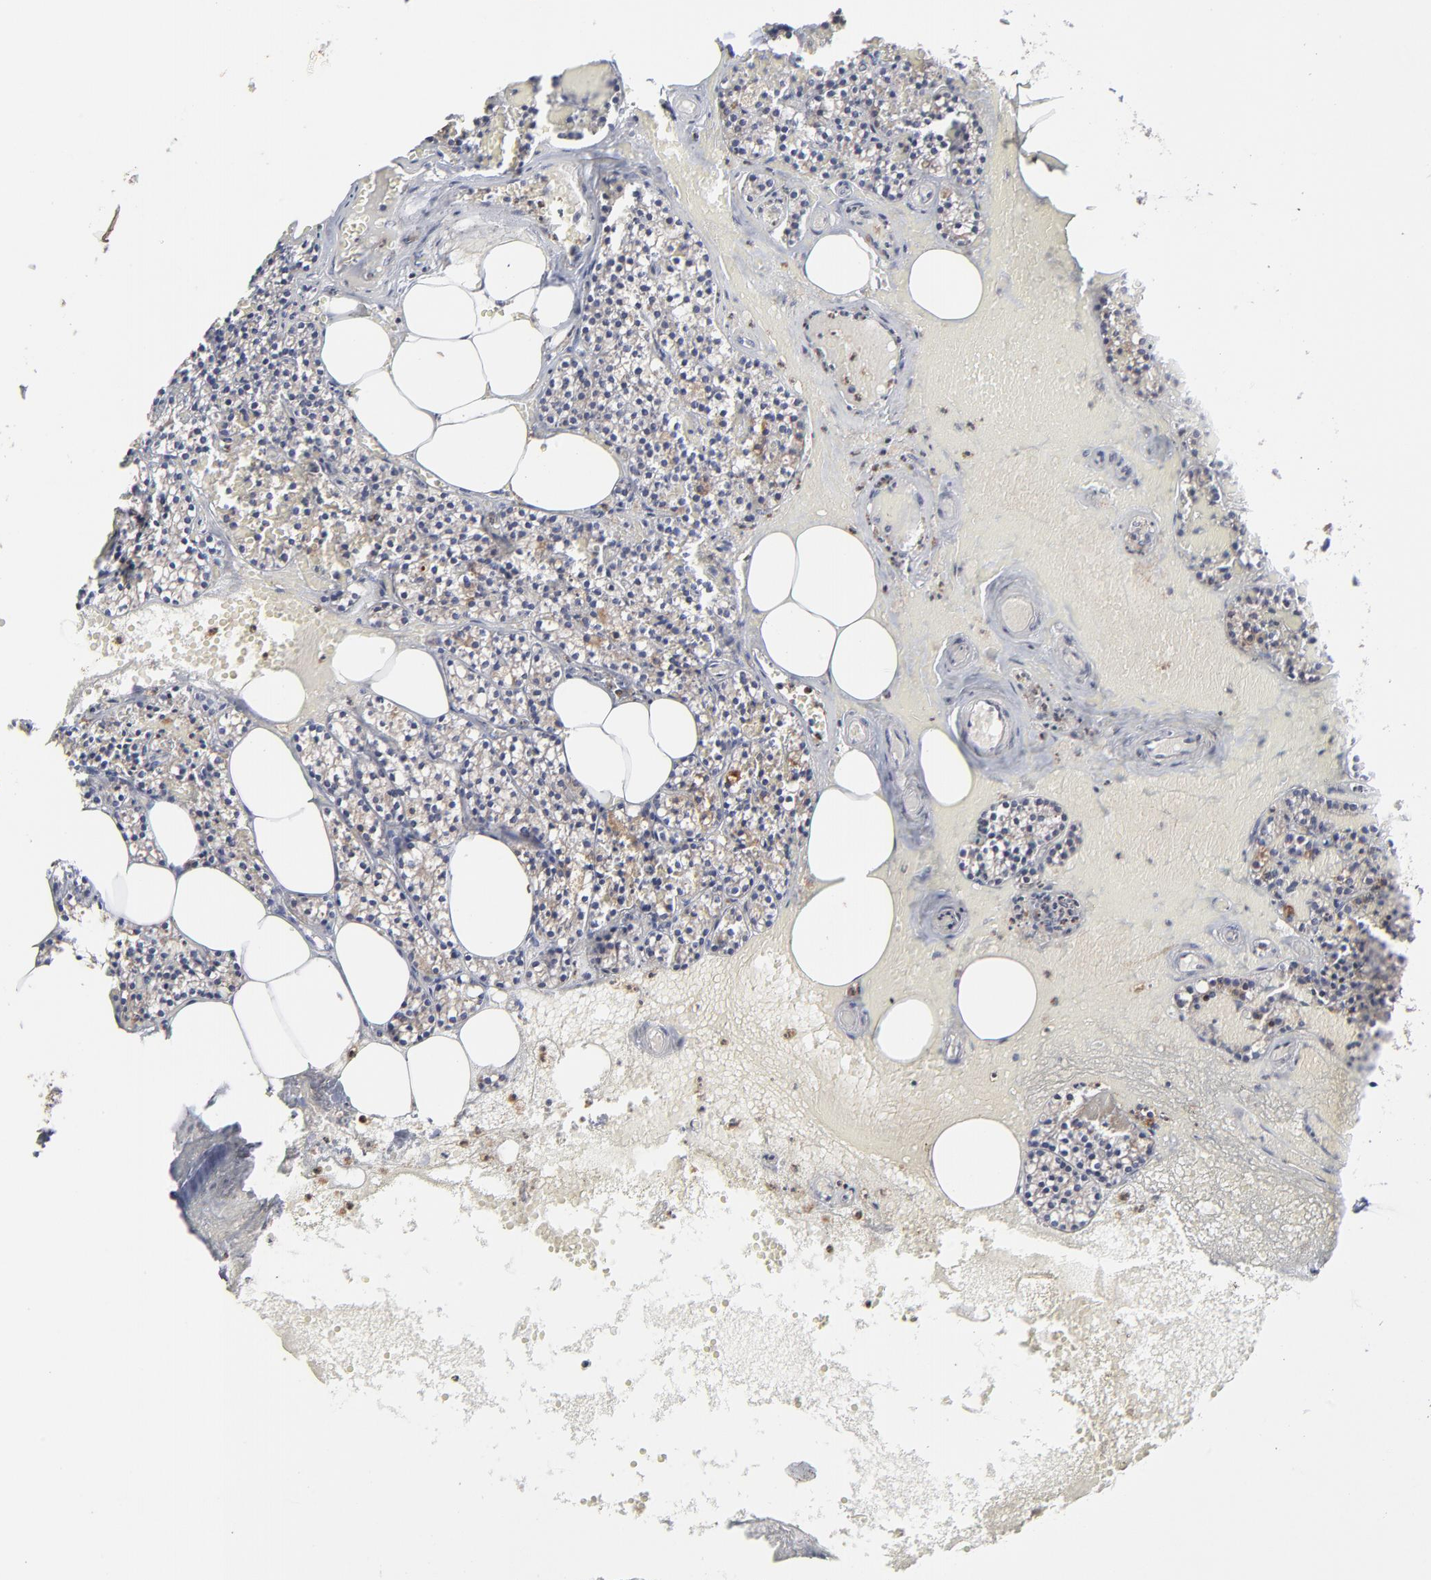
{"staining": {"intensity": "negative", "quantity": "none", "location": "none"}, "tissue": "parathyroid gland", "cell_type": "Glandular cells", "image_type": "normal", "snomed": [{"axis": "morphology", "description": "Normal tissue, NOS"}, {"axis": "topography", "description": "Parathyroid gland"}], "caption": "Image shows no protein positivity in glandular cells of unremarkable parathyroid gland. (DAB IHC, high magnification).", "gene": "CXADR", "patient": {"sex": "male", "age": 51}}